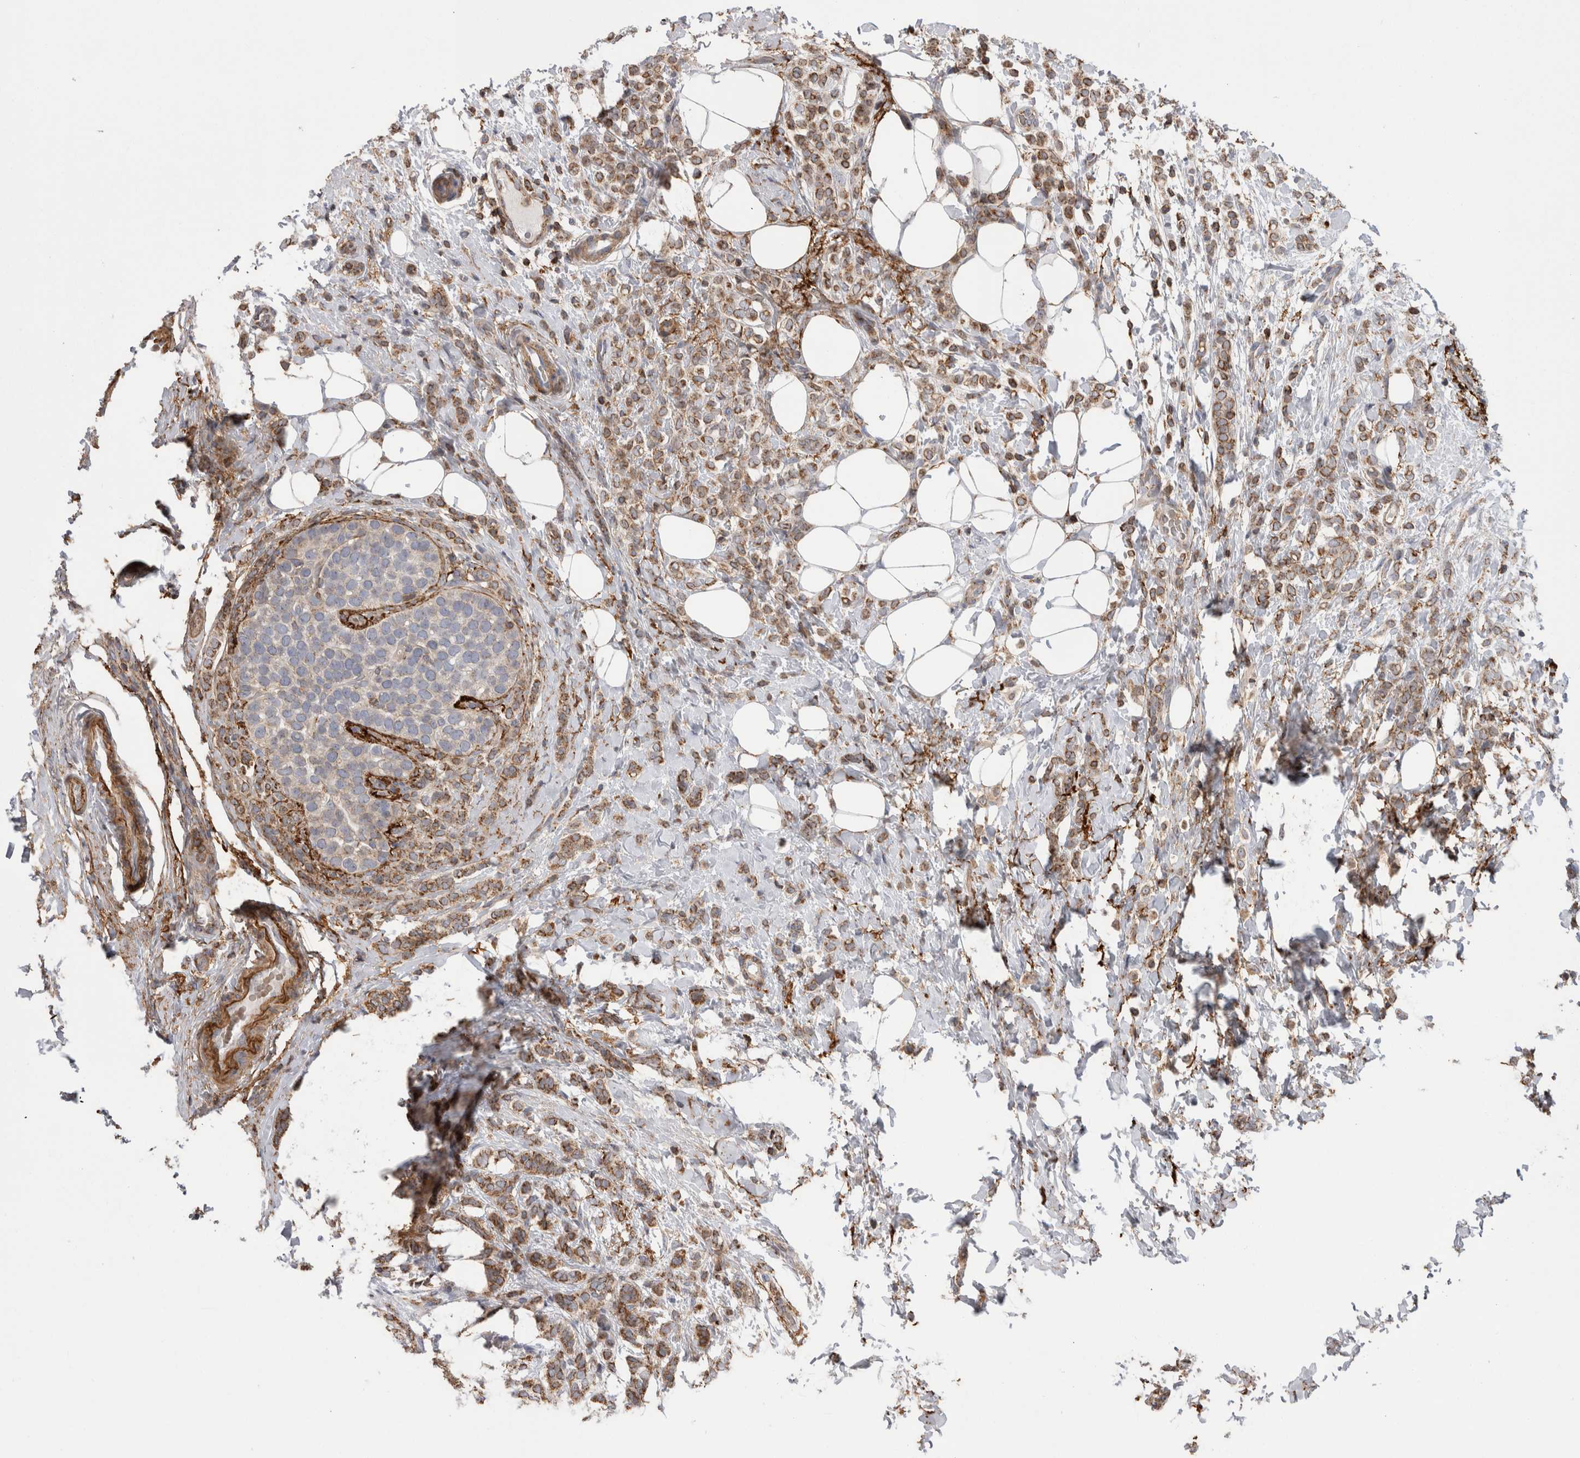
{"staining": {"intensity": "moderate", "quantity": ">75%", "location": "cytoplasmic/membranous"}, "tissue": "breast cancer", "cell_type": "Tumor cells", "image_type": "cancer", "snomed": [{"axis": "morphology", "description": "Lobular carcinoma"}, {"axis": "topography", "description": "Breast"}], "caption": "High-magnification brightfield microscopy of breast lobular carcinoma stained with DAB (3,3'-diaminobenzidine) (brown) and counterstained with hematoxylin (blue). tumor cells exhibit moderate cytoplasmic/membranous staining is seen in about>75% of cells.", "gene": "DARS2", "patient": {"sex": "female", "age": 50}}